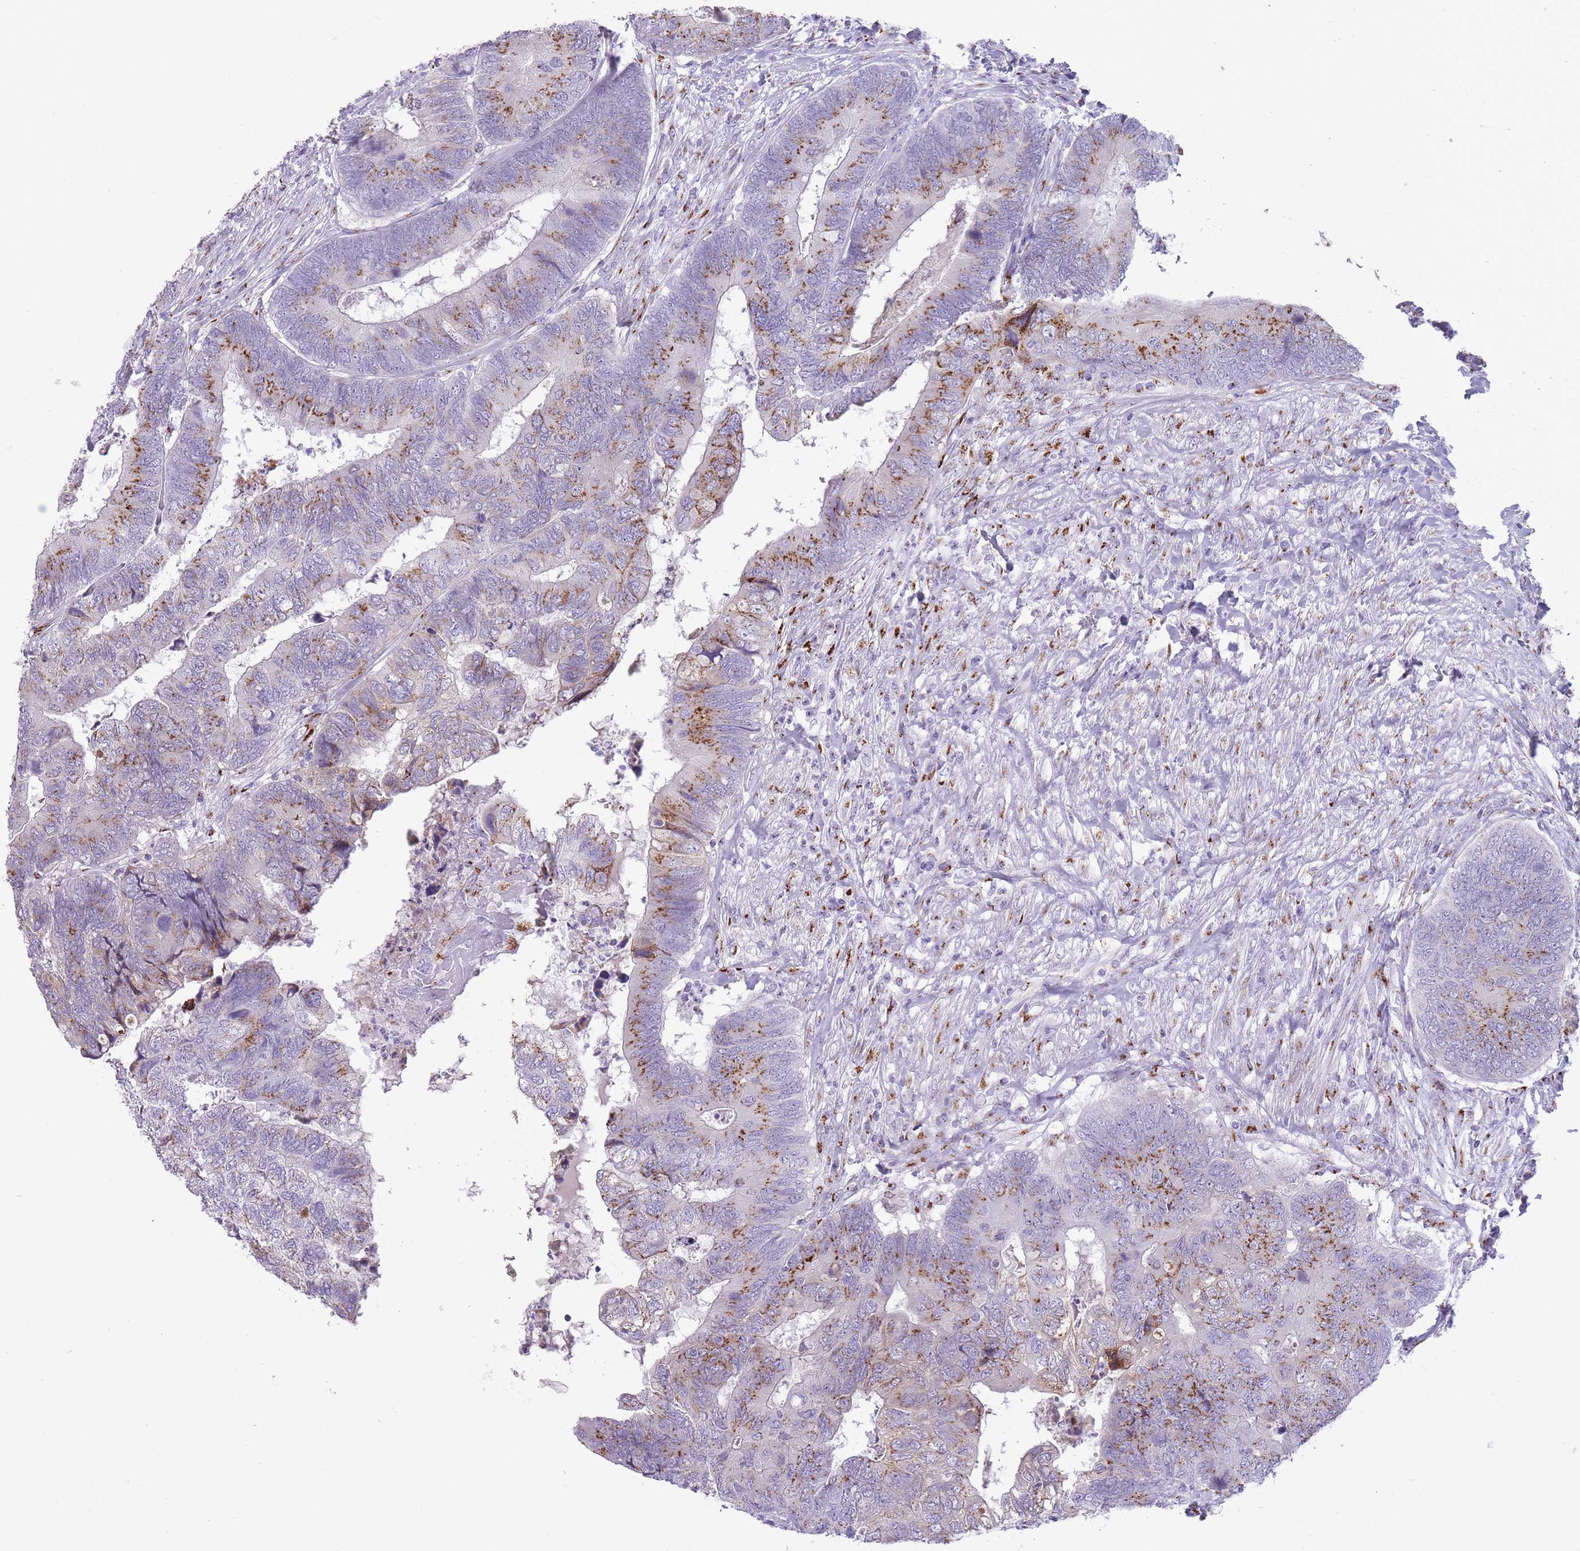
{"staining": {"intensity": "moderate", "quantity": ">75%", "location": "cytoplasmic/membranous"}, "tissue": "colorectal cancer", "cell_type": "Tumor cells", "image_type": "cancer", "snomed": [{"axis": "morphology", "description": "Adenocarcinoma, NOS"}, {"axis": "topography", "description": "Colon"}], "caption": "A micrograph showing moderate cytoplasmic/membranous positivity in approximately >75% of tumor cells in adenocarcinoma (colorectal), as visualized by brown immunohistochemical staining.", "gene": "B4GALT2", "patient": {"sex": "female", "age": 67}}